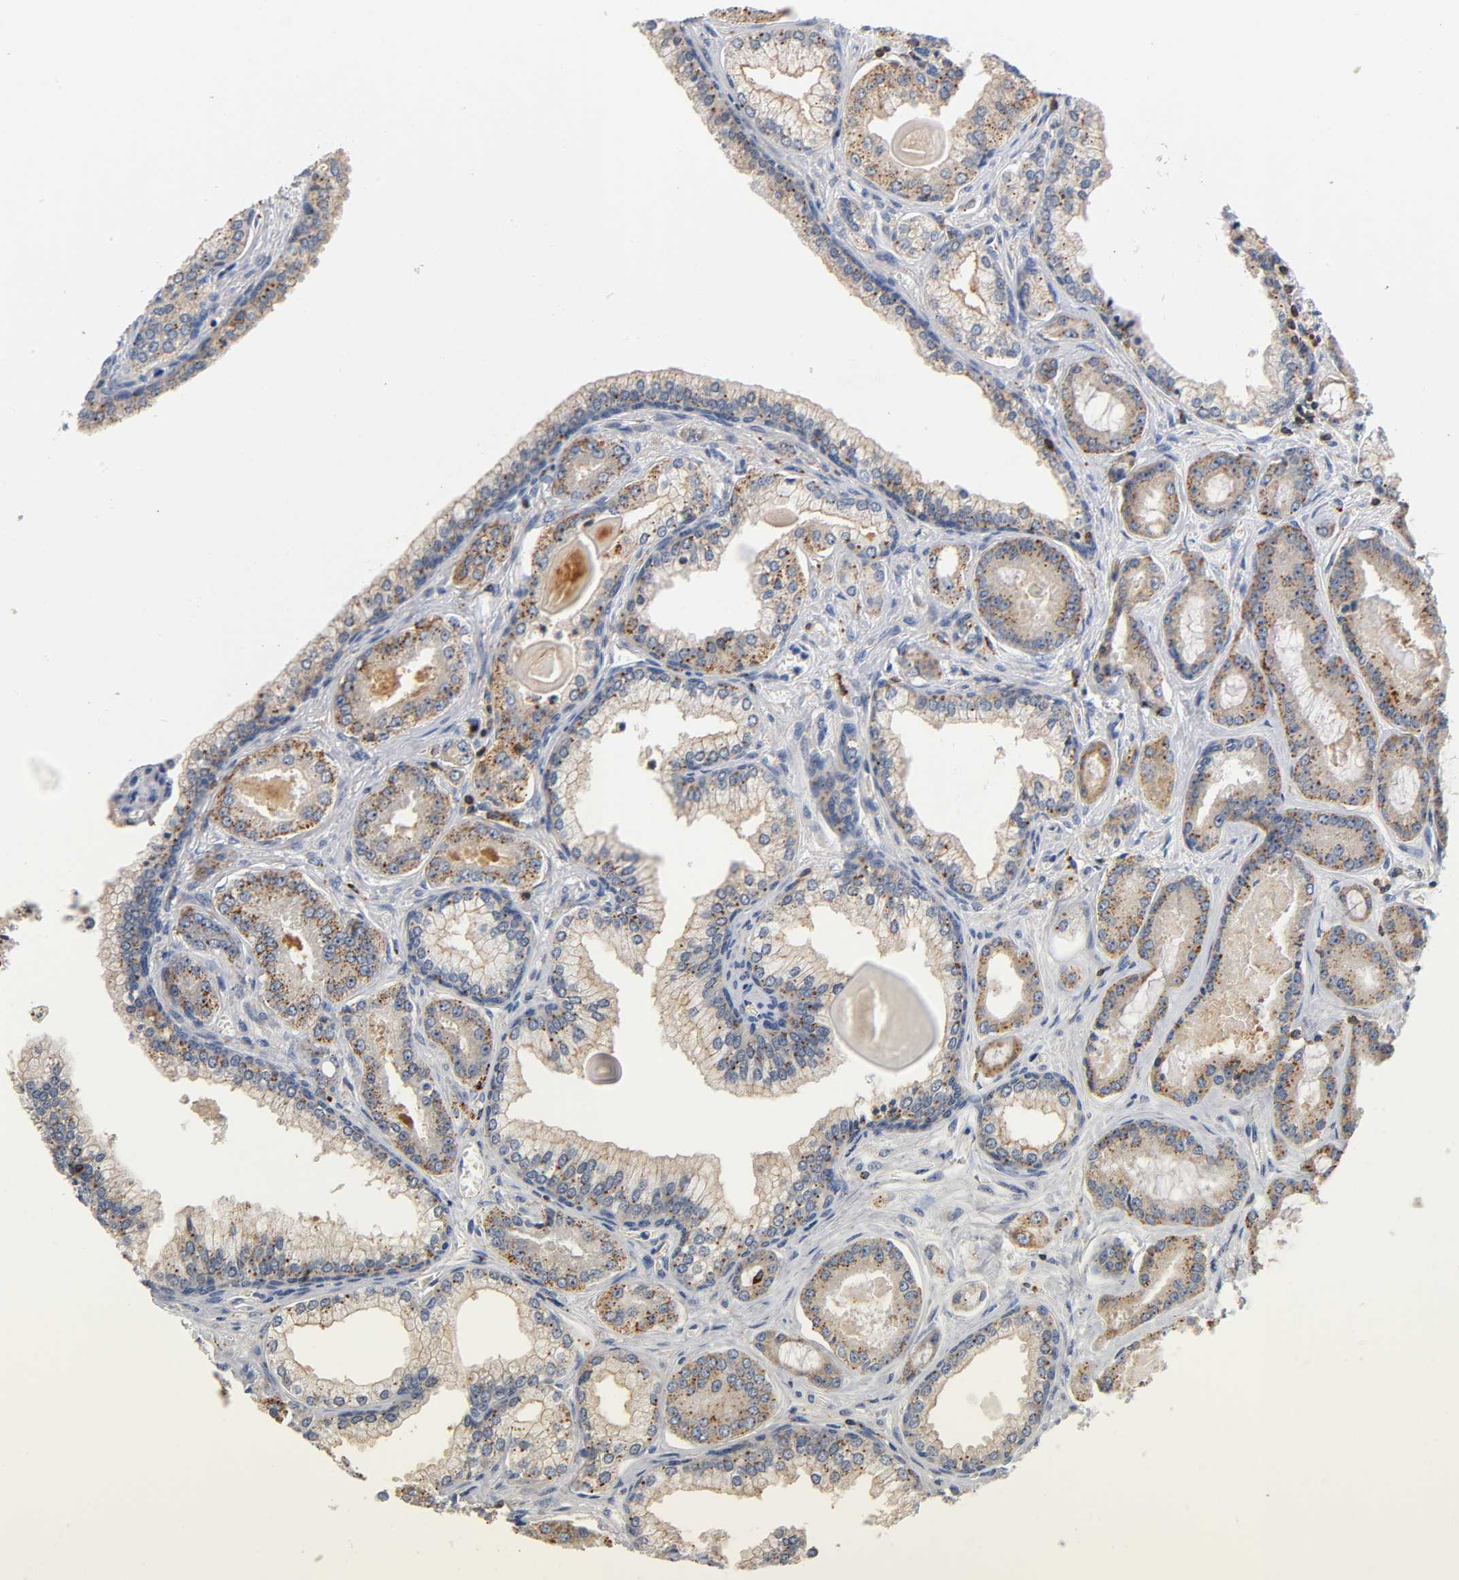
{"staining": {"intensity": "moderate", "quantity": ">75%", "location": "cytoplasmic/membranous"}, "tissue": "prostate cancer", "cell_type": "Tumor cells", "image_type": "cancer", "snomed": [{"axis": "morphology", "description": "Adenocarcinoma, Low grade"}, {"axis": "topography", "description": "Prostate"}], "caption": "Human prostate adenocarcinoma (low-grade) stained with a protein marker demonstrates moderate staining in tumor cells.", "gene": "UCKL1", "patient": {"sex": "male", "age": 59}}